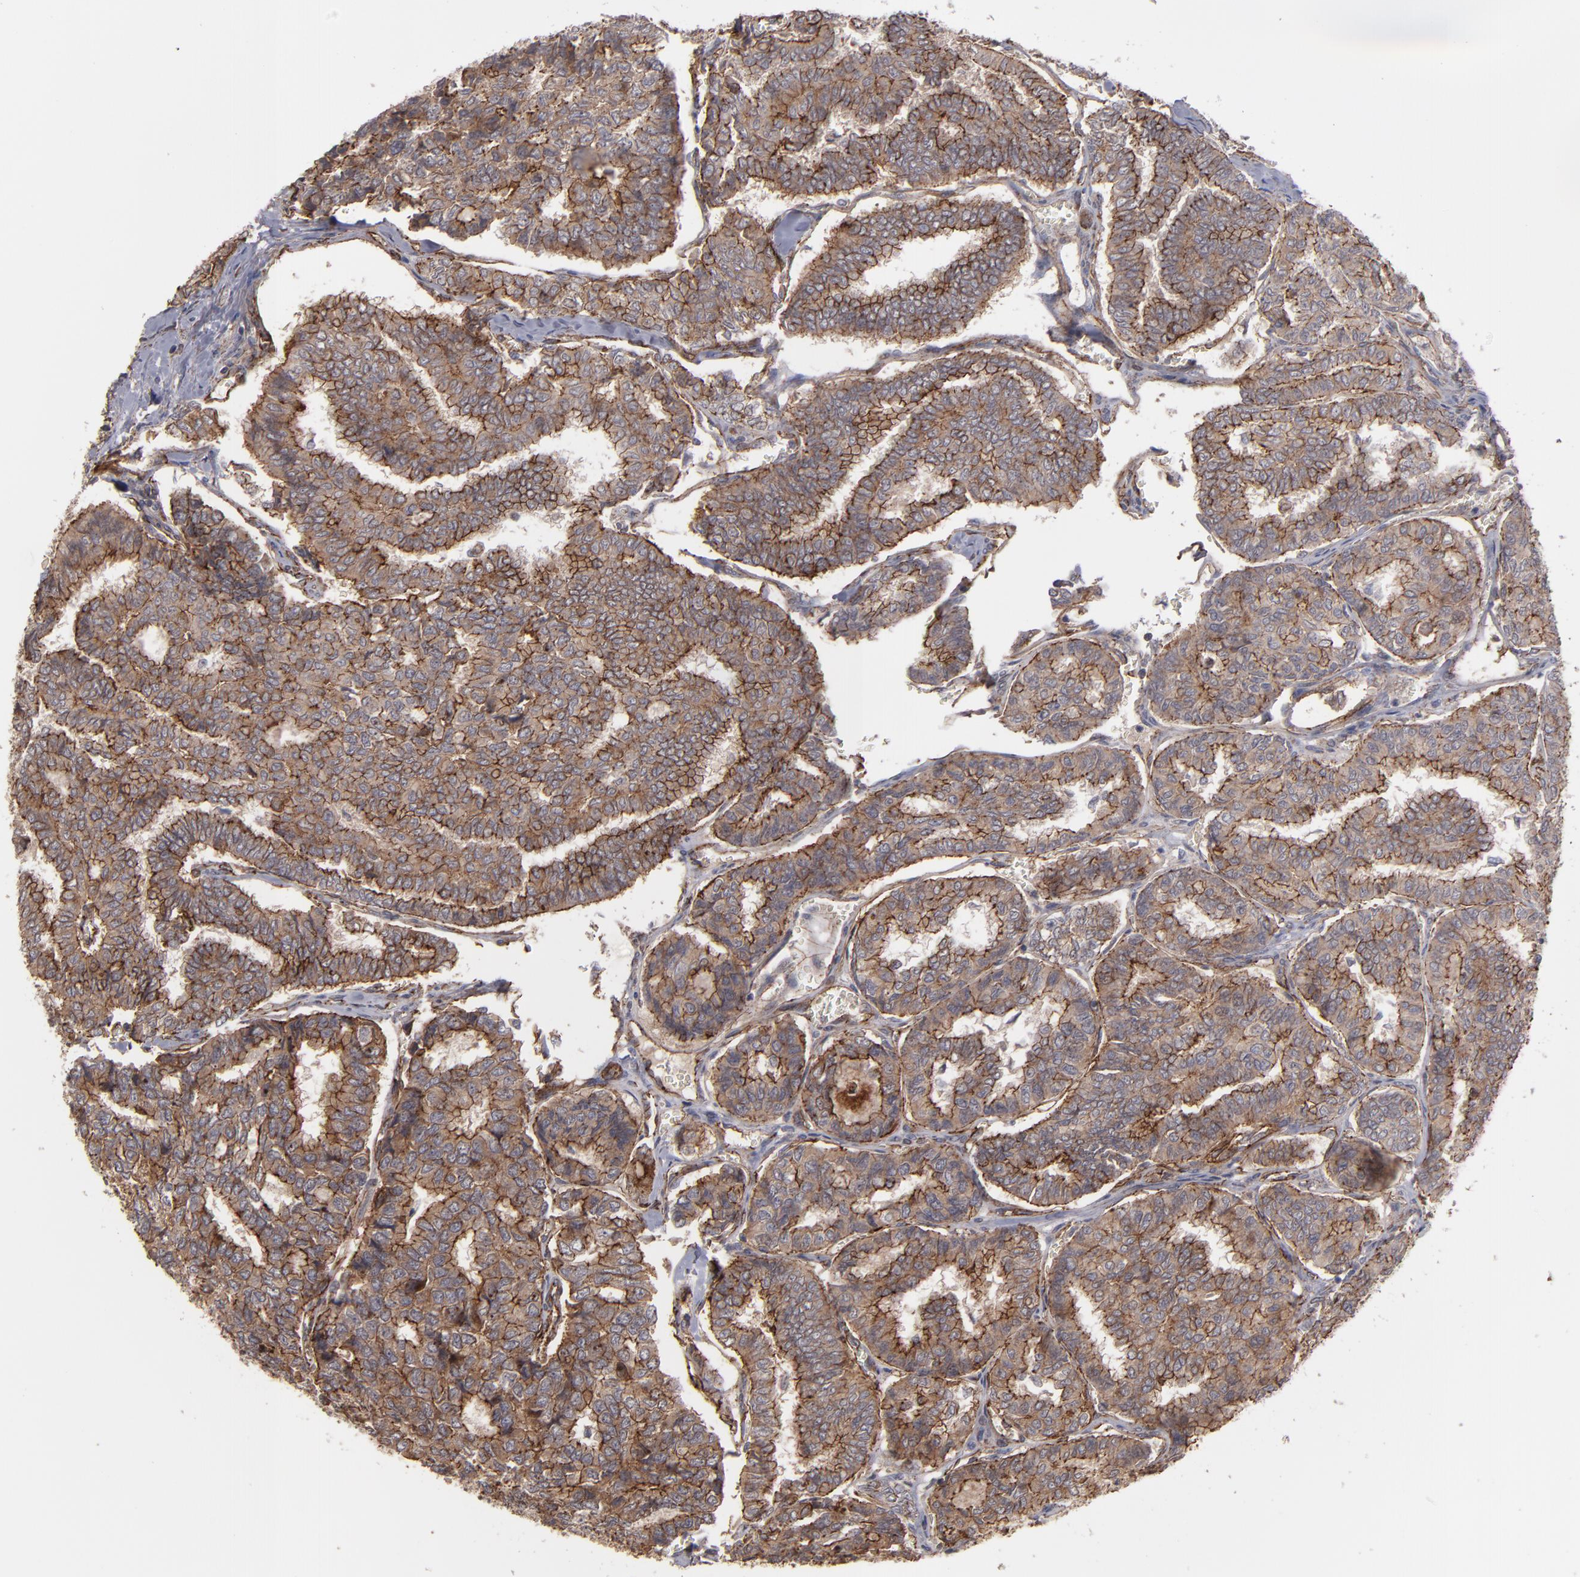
{"staining": {"intensity": "moderate", "quantity": ">75%", "location": "cytoplasmic/membranous"}, "tissue": "thyroid cancer", "cell_type": "Tumor cells", "image_type": "cancer", "snomed": [{"axis": "morphology", "description": "Papillary adenocarcinoma, NOS"}, {"axis": "topography", "description": "Thyroid gland"}], "caption": "IHC (DAB) staining of thyroid papillary adenocarcinoma exhibits moderate cytoplasmic/membranous protein expression in about >75% of tumor cells. The staining was performed using DAB (3,3'-diaminobenzidine) to visualize the protein expression in brown, while the nuclei were stained in blue with hematoxylin (Magnification: 20x).", "gene": "TJP1", "patient": {"sex": "female", "age": 35}}